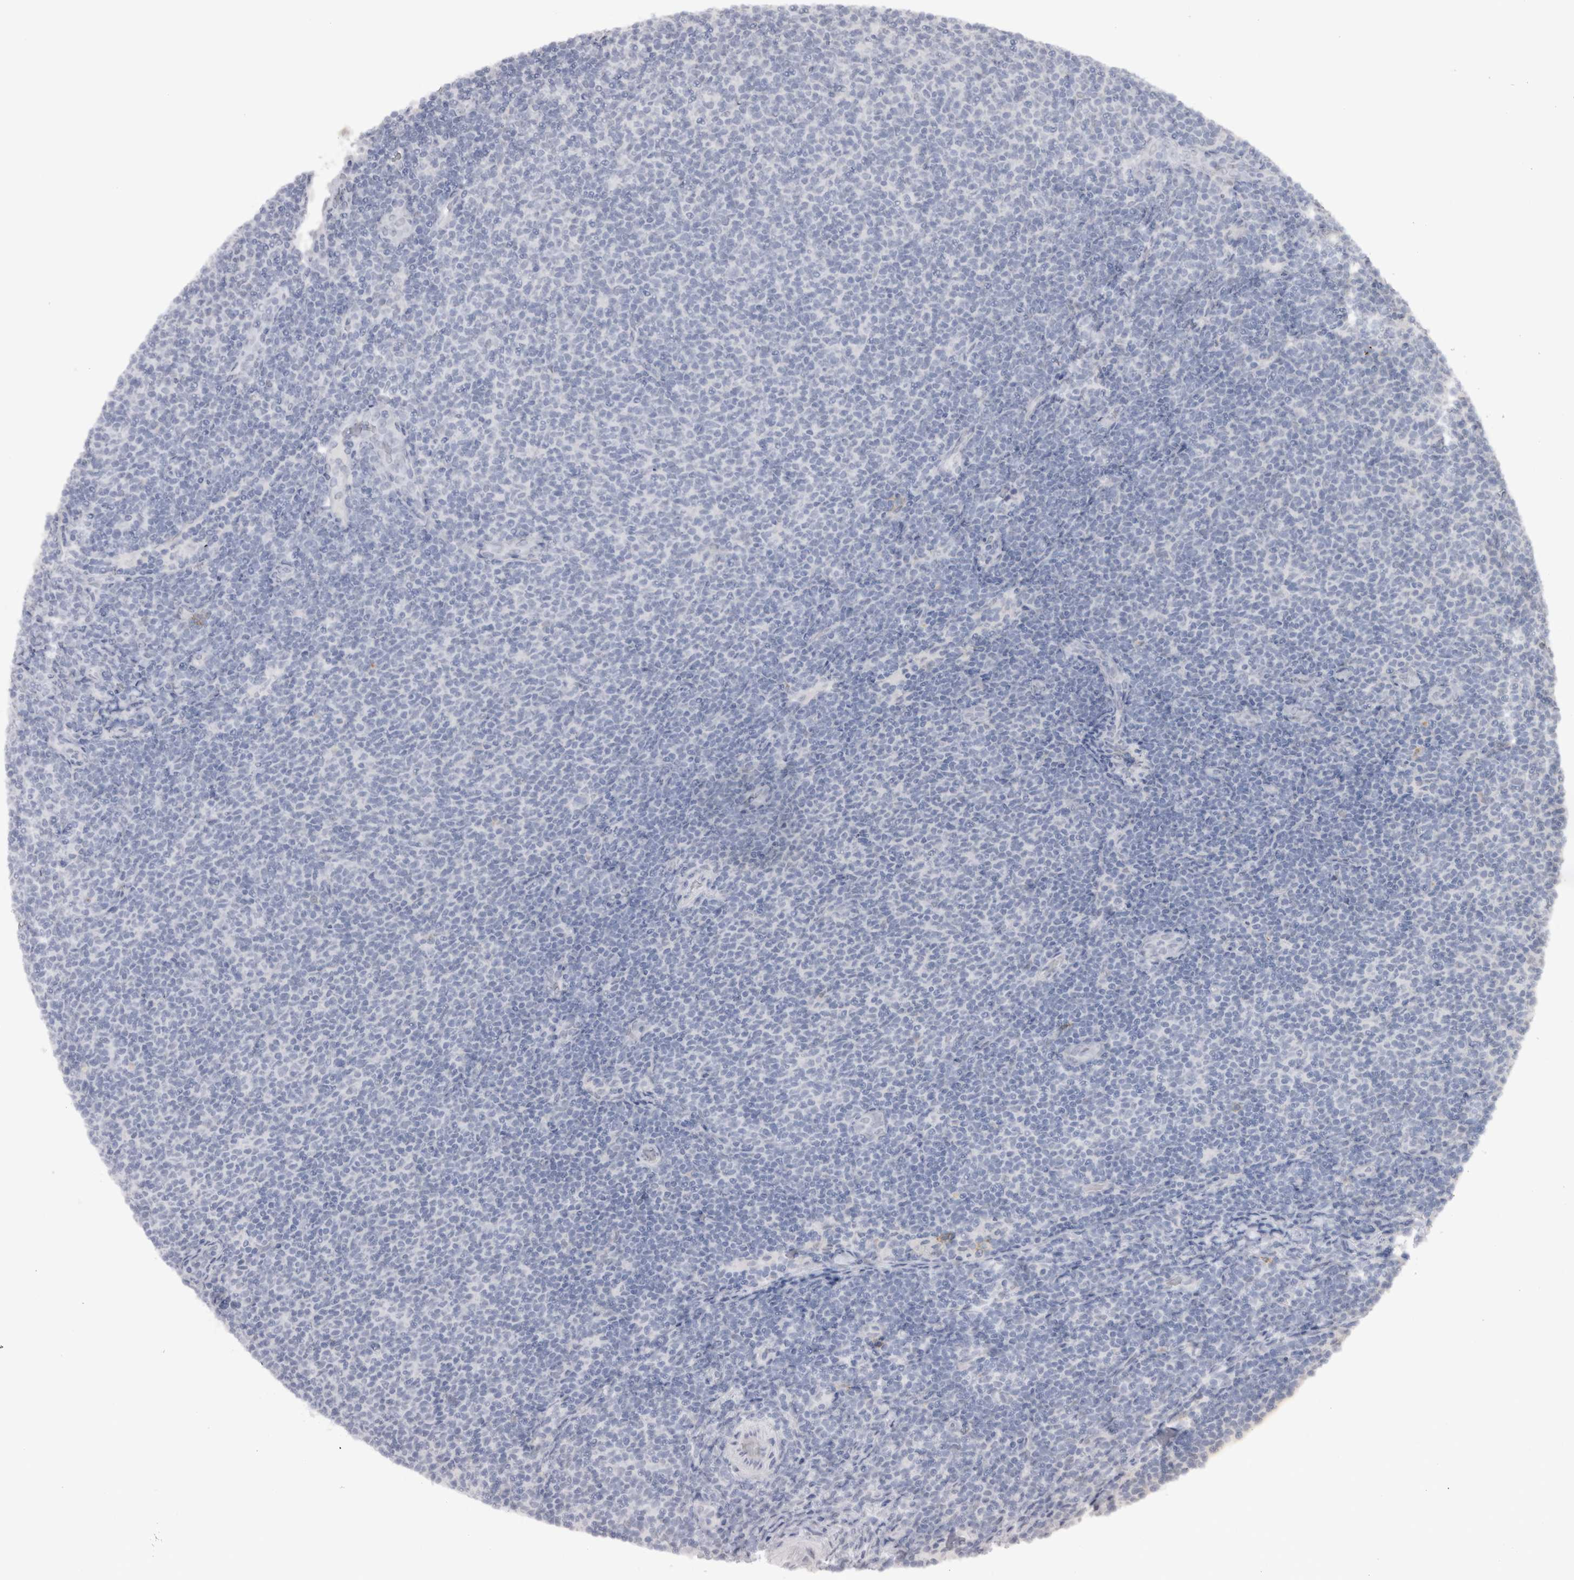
{"staining": {"intensity": "negative", "quantity": "none", "location": "none"}, "tissue": "lymphoma", "cell_type": "Tumor cells", "image_type": "cancer", "snomed": [{"axis": "morphology", "description": "Malignant lymphoma, non-Hodgkin's type, Low grade"}, {"axis": "topography", "description": "Lymph node"}], "caption": "A histopathology image of human malignant lymphoma, non-Hodgkin's type (low-grade) is negative for staining in tumor cells.", "gene": "CDH17", "patient": {"sex": "male", "age": 66}}